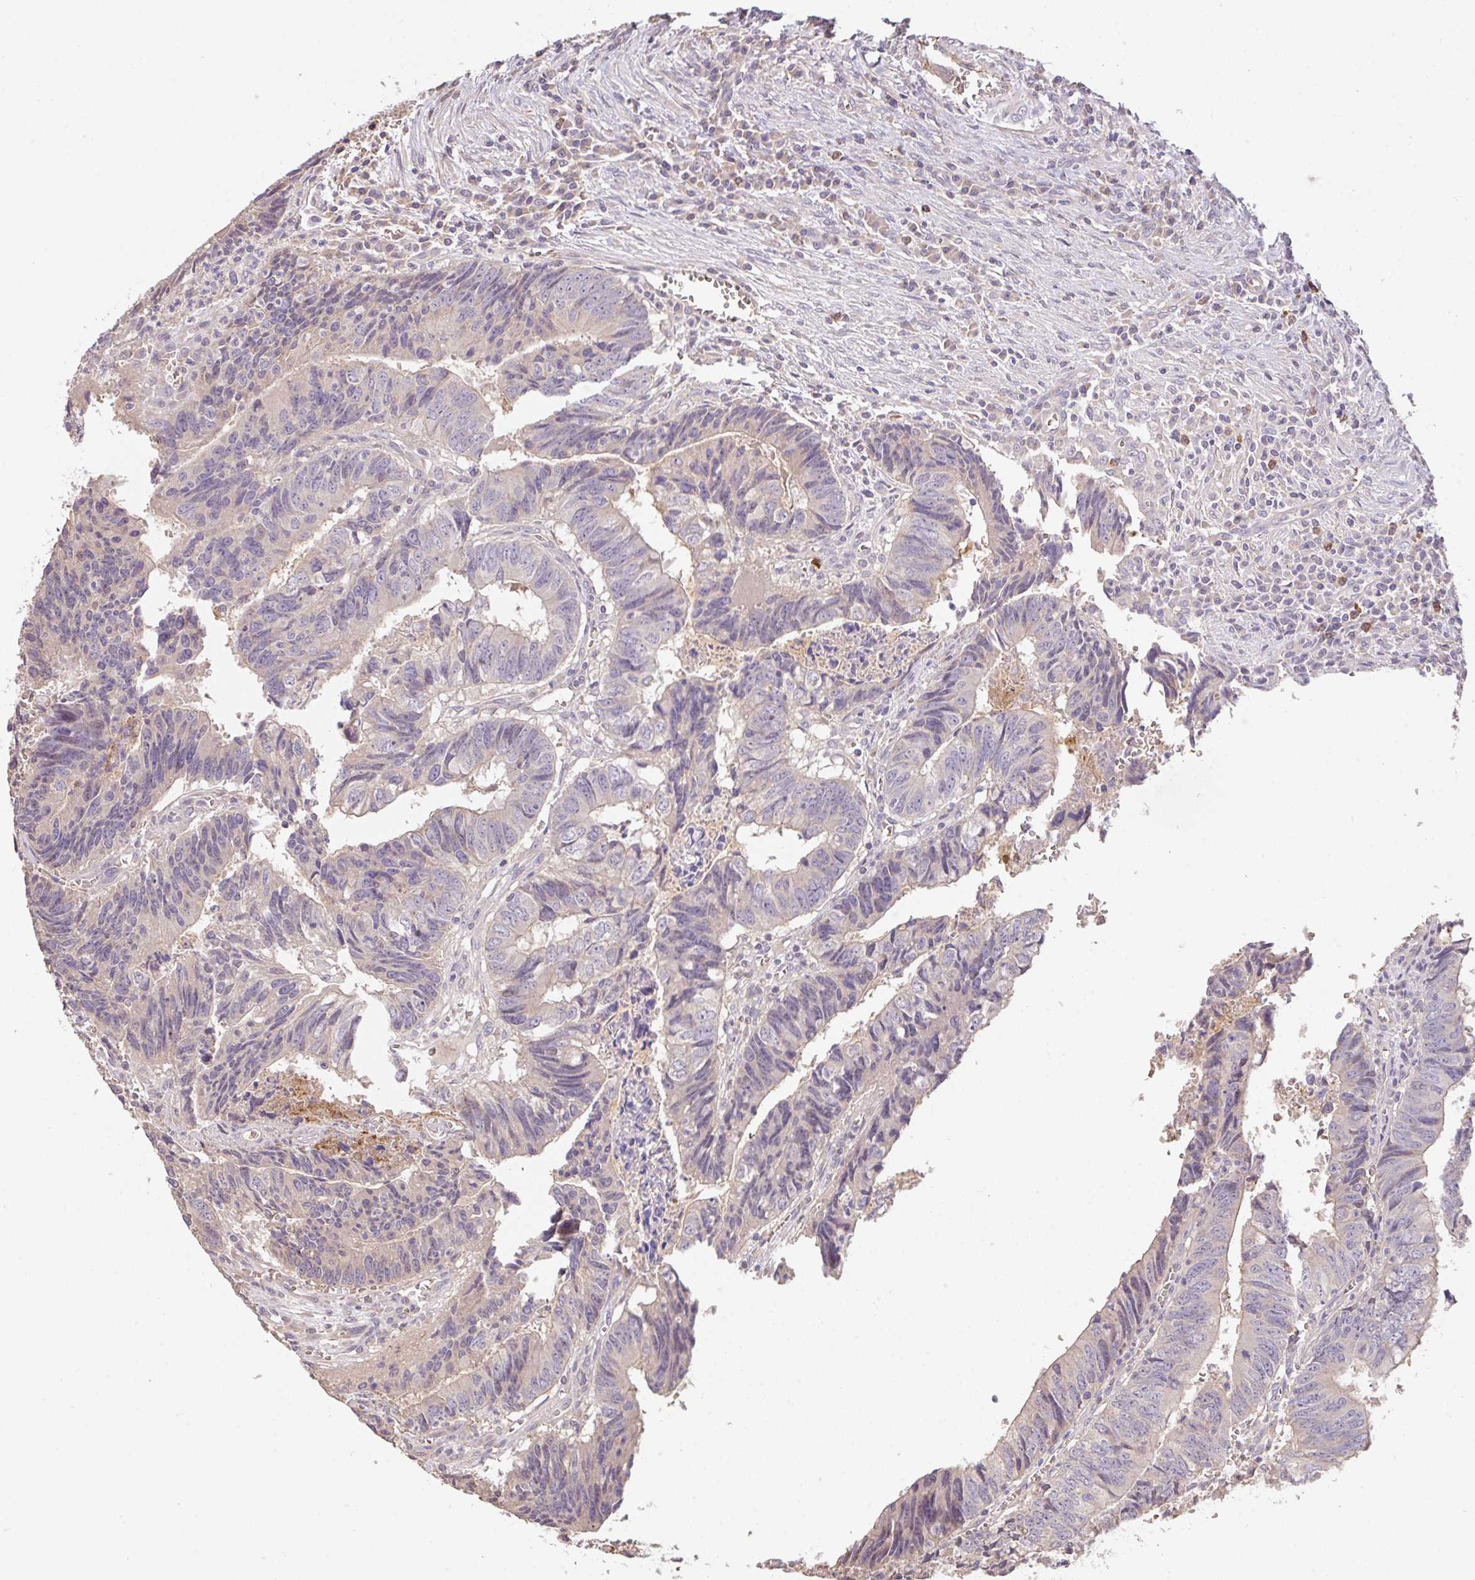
{"staining": {"intensity": "negative", "quantity": "none", "location": "none"}, "tissue": "colorectal cancer", "cell_type": "Tumor cells", "image_type": "cancer", "snomed": [{"axis": "morphology", "description": "Adenocarcinoma, NOS"}, {"axis": "topography", "description": "Colon"}], "caption": "Colorectal cancer (adenocarcinoma) was stained to show a protein in brown. There is no significant positivity in tumor cells.", "gene": "C1QTNF9B", "patient": {"sex": "male", "age": 86}}